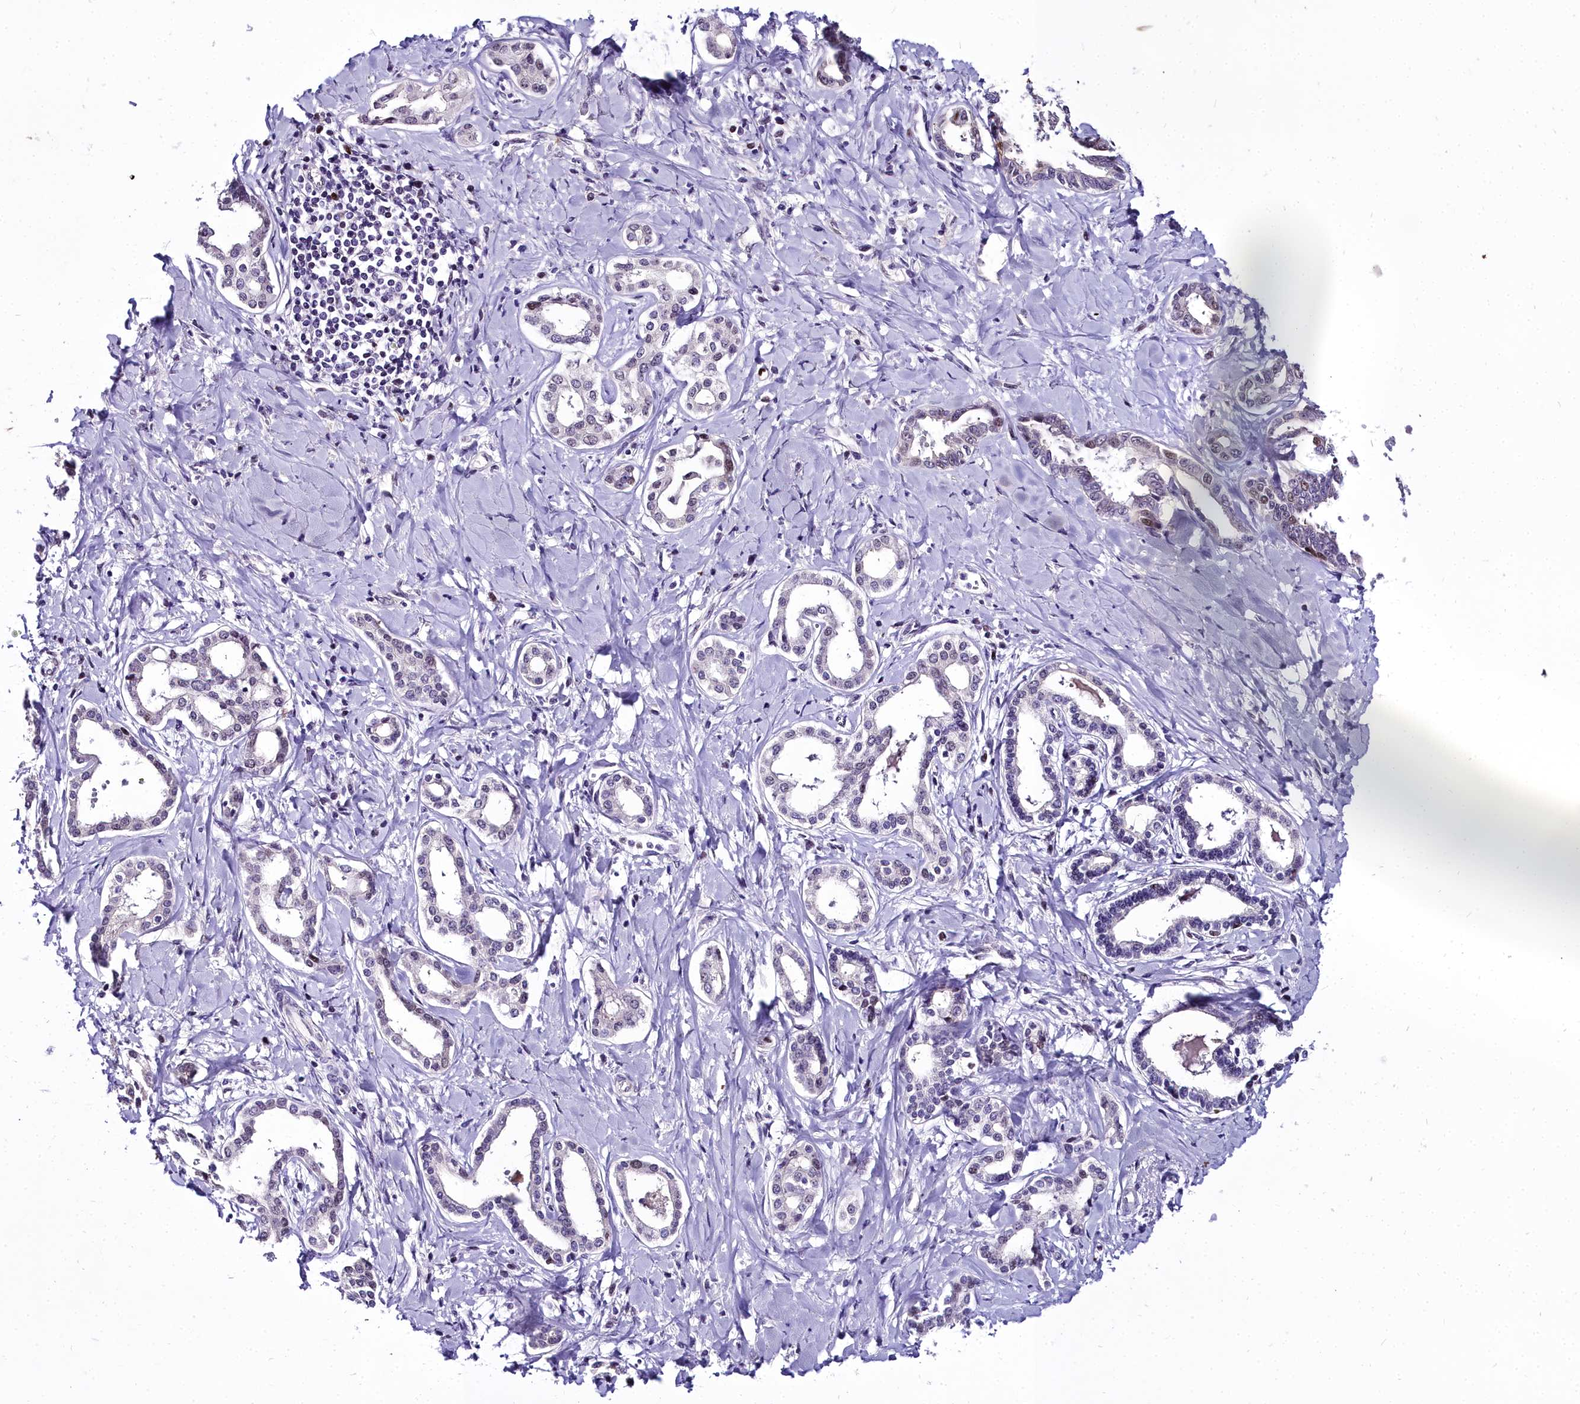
{"staining": {"intensity": "moderate", "quantity": "<25%", "location": "nuclear"}, "tissue": "liver cancer", "cell_type": "Tumor cells", "image_type": "cancer", "snomed": [{"axis": "morphology", "description": "Cholangiocarcinoma"}, {"axis": "topography", "description": "Liver"}], "caption": "Immunohistochemical staining of human liver cancer demonstrates moderate nuclear protein expression in about <25% of tumor cells.", "gene": "TRIML2", "patient": {"sex": "female", "age": 77}}